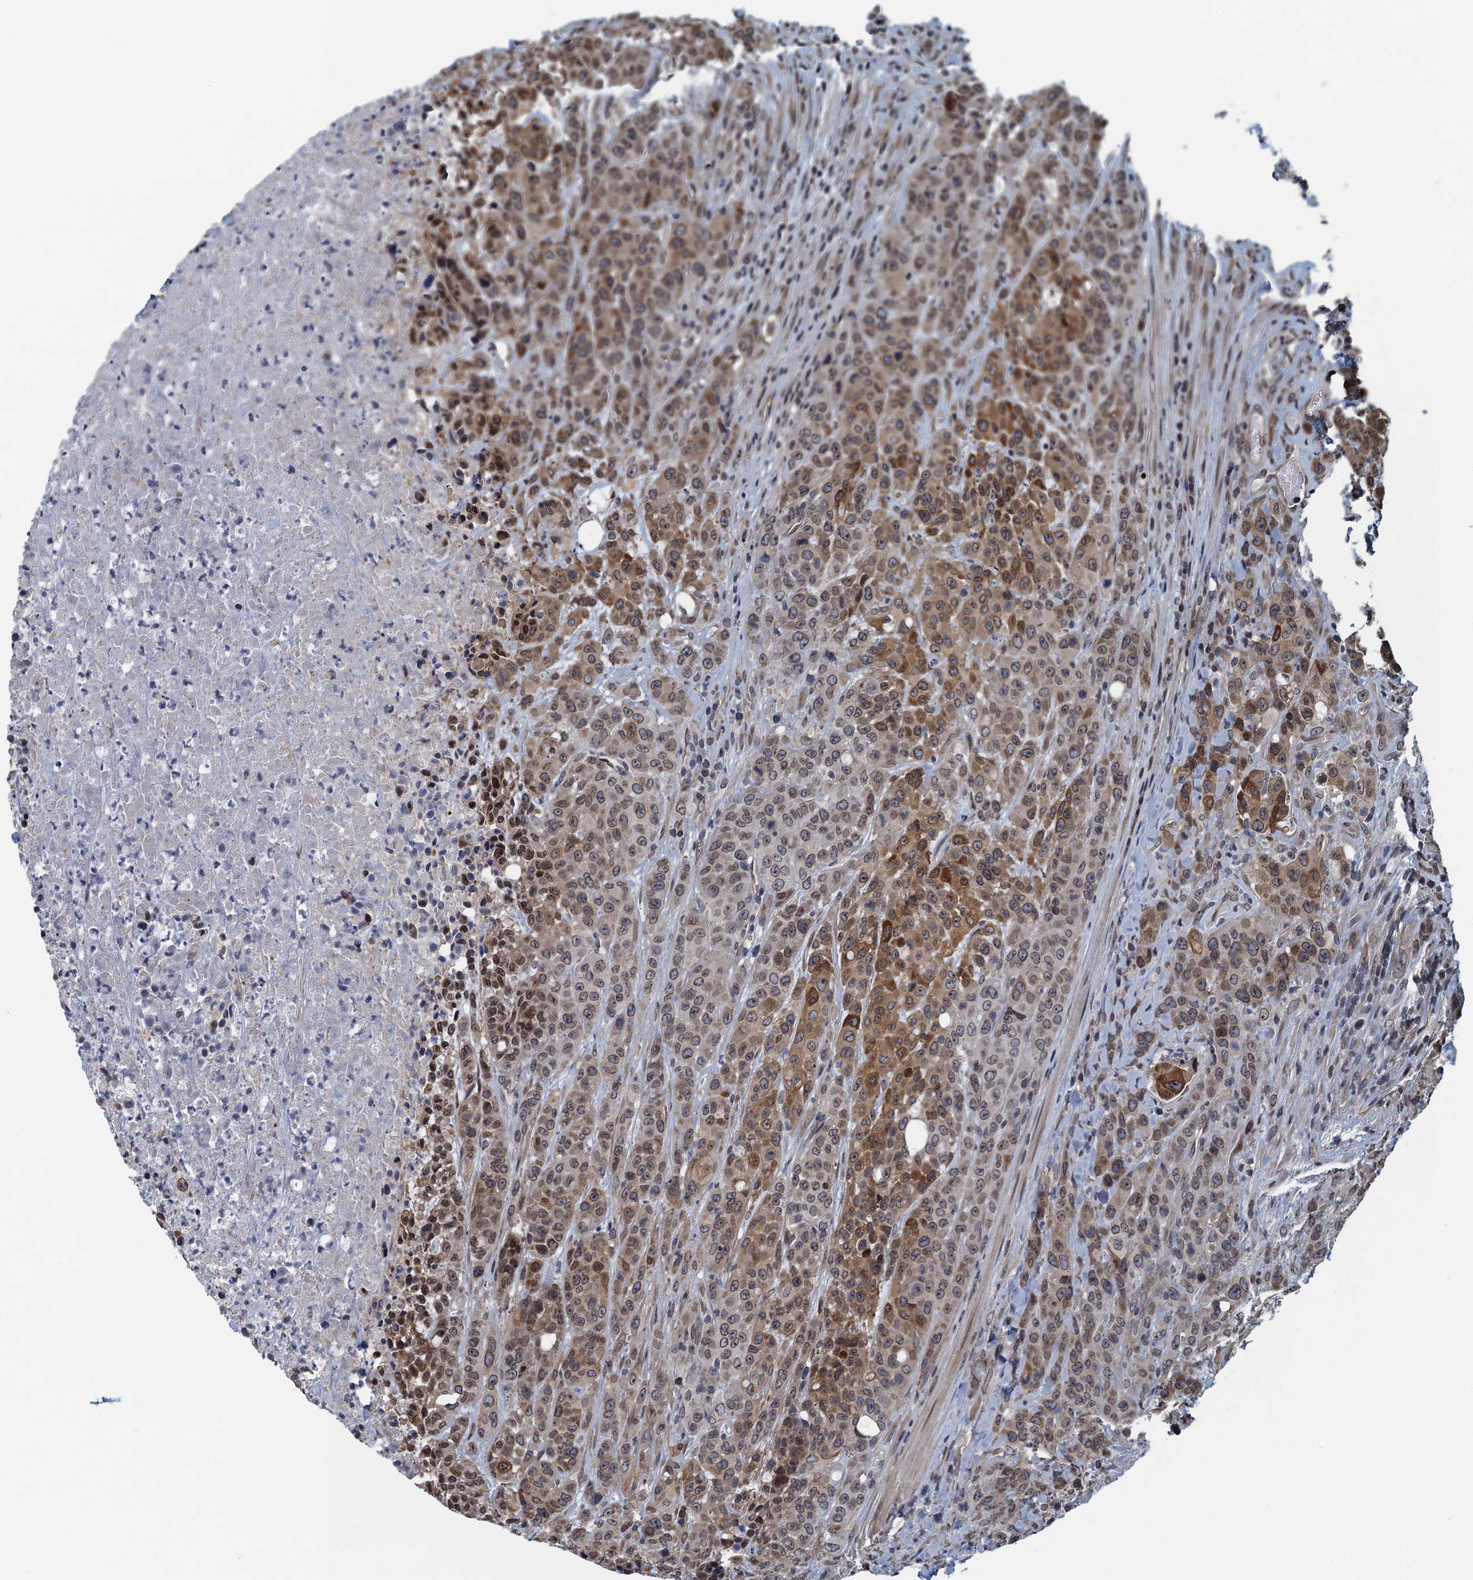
{"staining": {"intensity": "moderate", "quantity": ">75%", "location": "cytoplasmic/membranous,nuclear"}, "tissue": "colorectal cancer", "cell_type": "Tumor cells", "image_type": "cancer", "snomed": [{"axis": "morphology", "description": "Adenocarcinoma, NOS"}, {"axis": "topography", "description": "Colon"}], "caption": "Immunohistochemistry (DAB) staining of human colorectal cancer exhibits moderate cytoplasmic/membranous and nuclear protein expression in about >75% of tumor cells.", "gene": "CCDC34", "patient": {"sex": "male", "age": 62}}